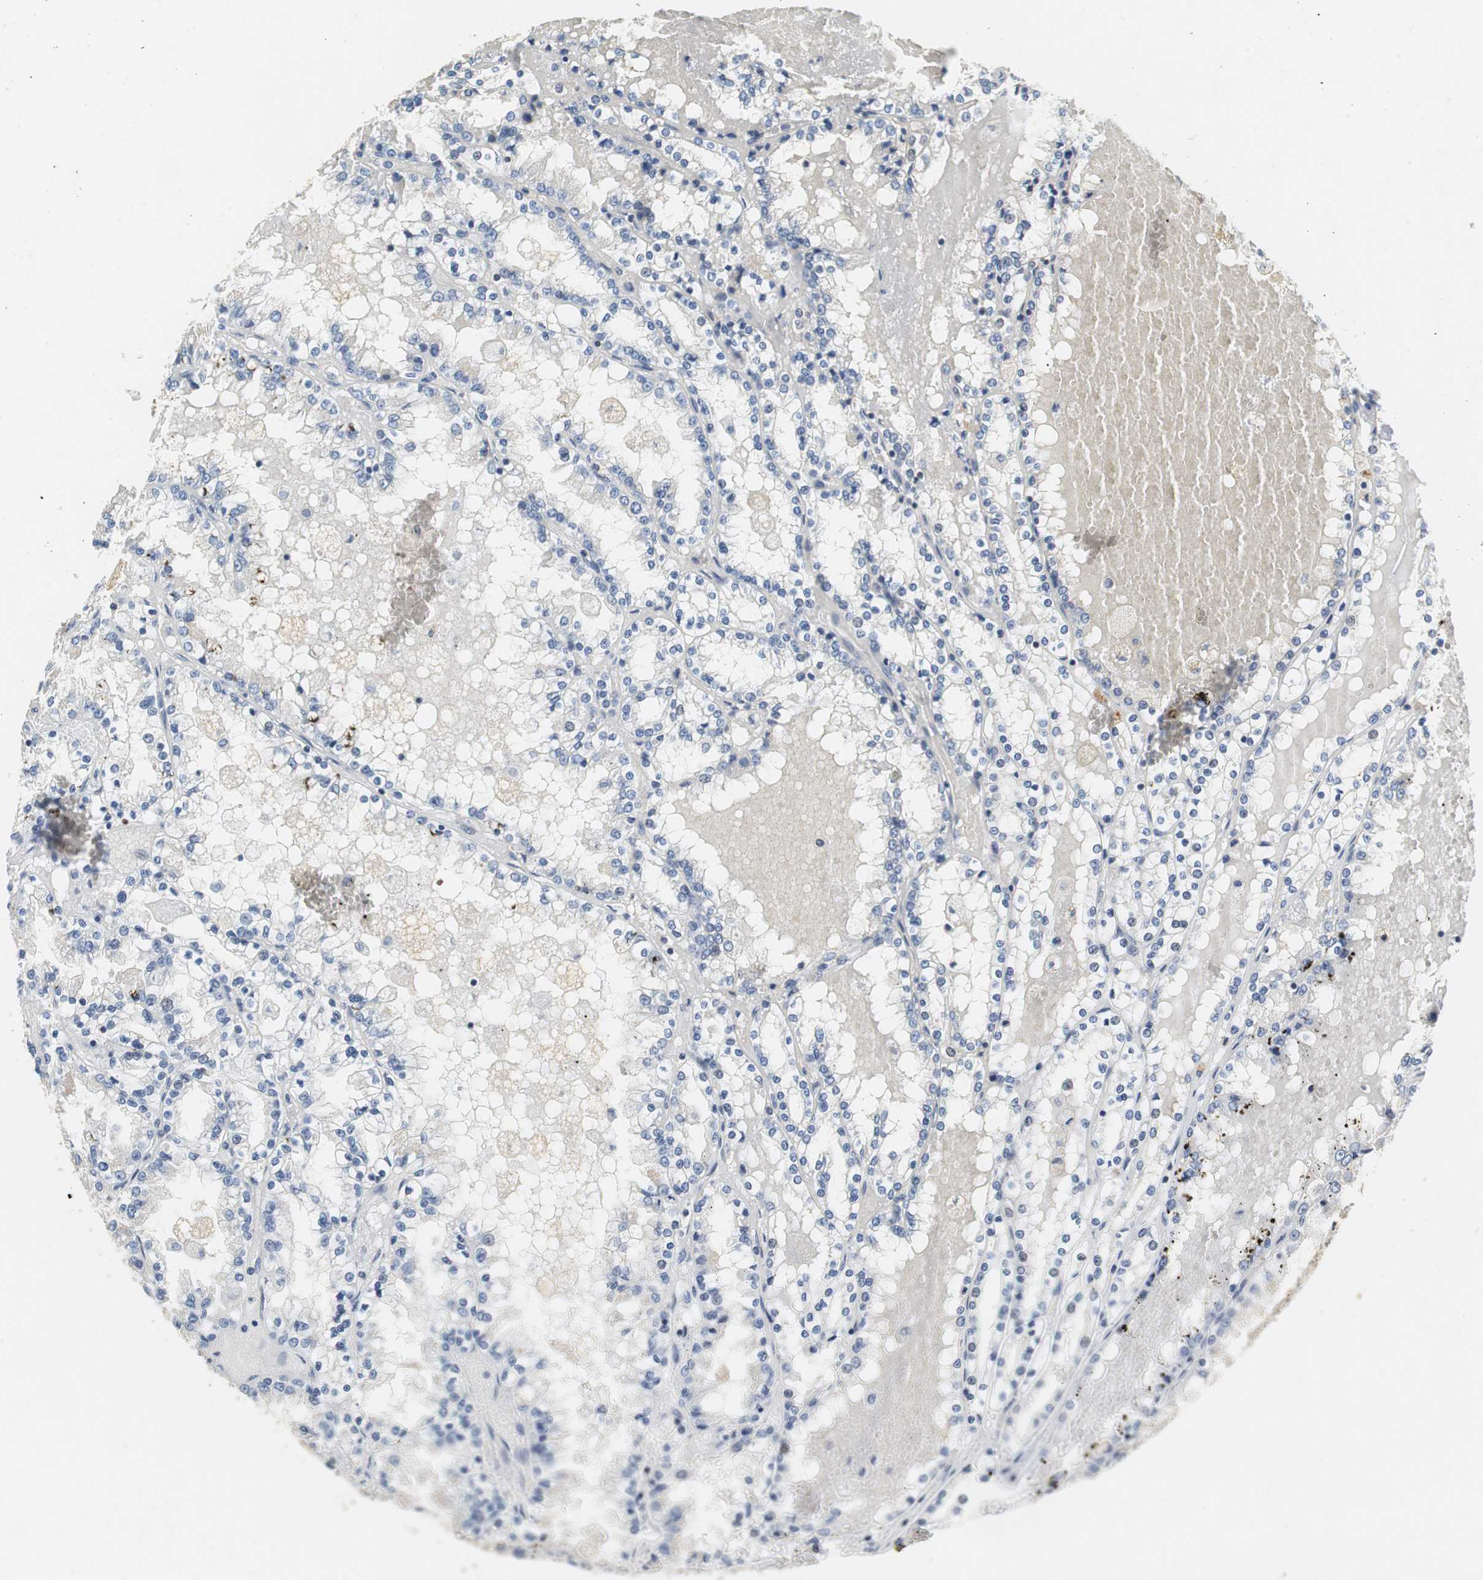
{"staining": {"intensity": "negative", "quantity": "none", "location": "none"}, "tissue": "renal cancer", "cell_type": "Tumor cells", "image_type": "cancer", "snomed": [{"axis": "morphology", "description": "Adenocarcinoma, NOS"}, {"axis": "topography", "description": "Kidney"}], "caption": "Immunohistochemistry (IHC) photomicrograph of neoplastic tissue: human adenocarcinoma (renal) stained with DAB shows no significant protein positivity in tumor cells.", "gene": "GSDMD", "patient": {"sex": "female", "age": 56}}